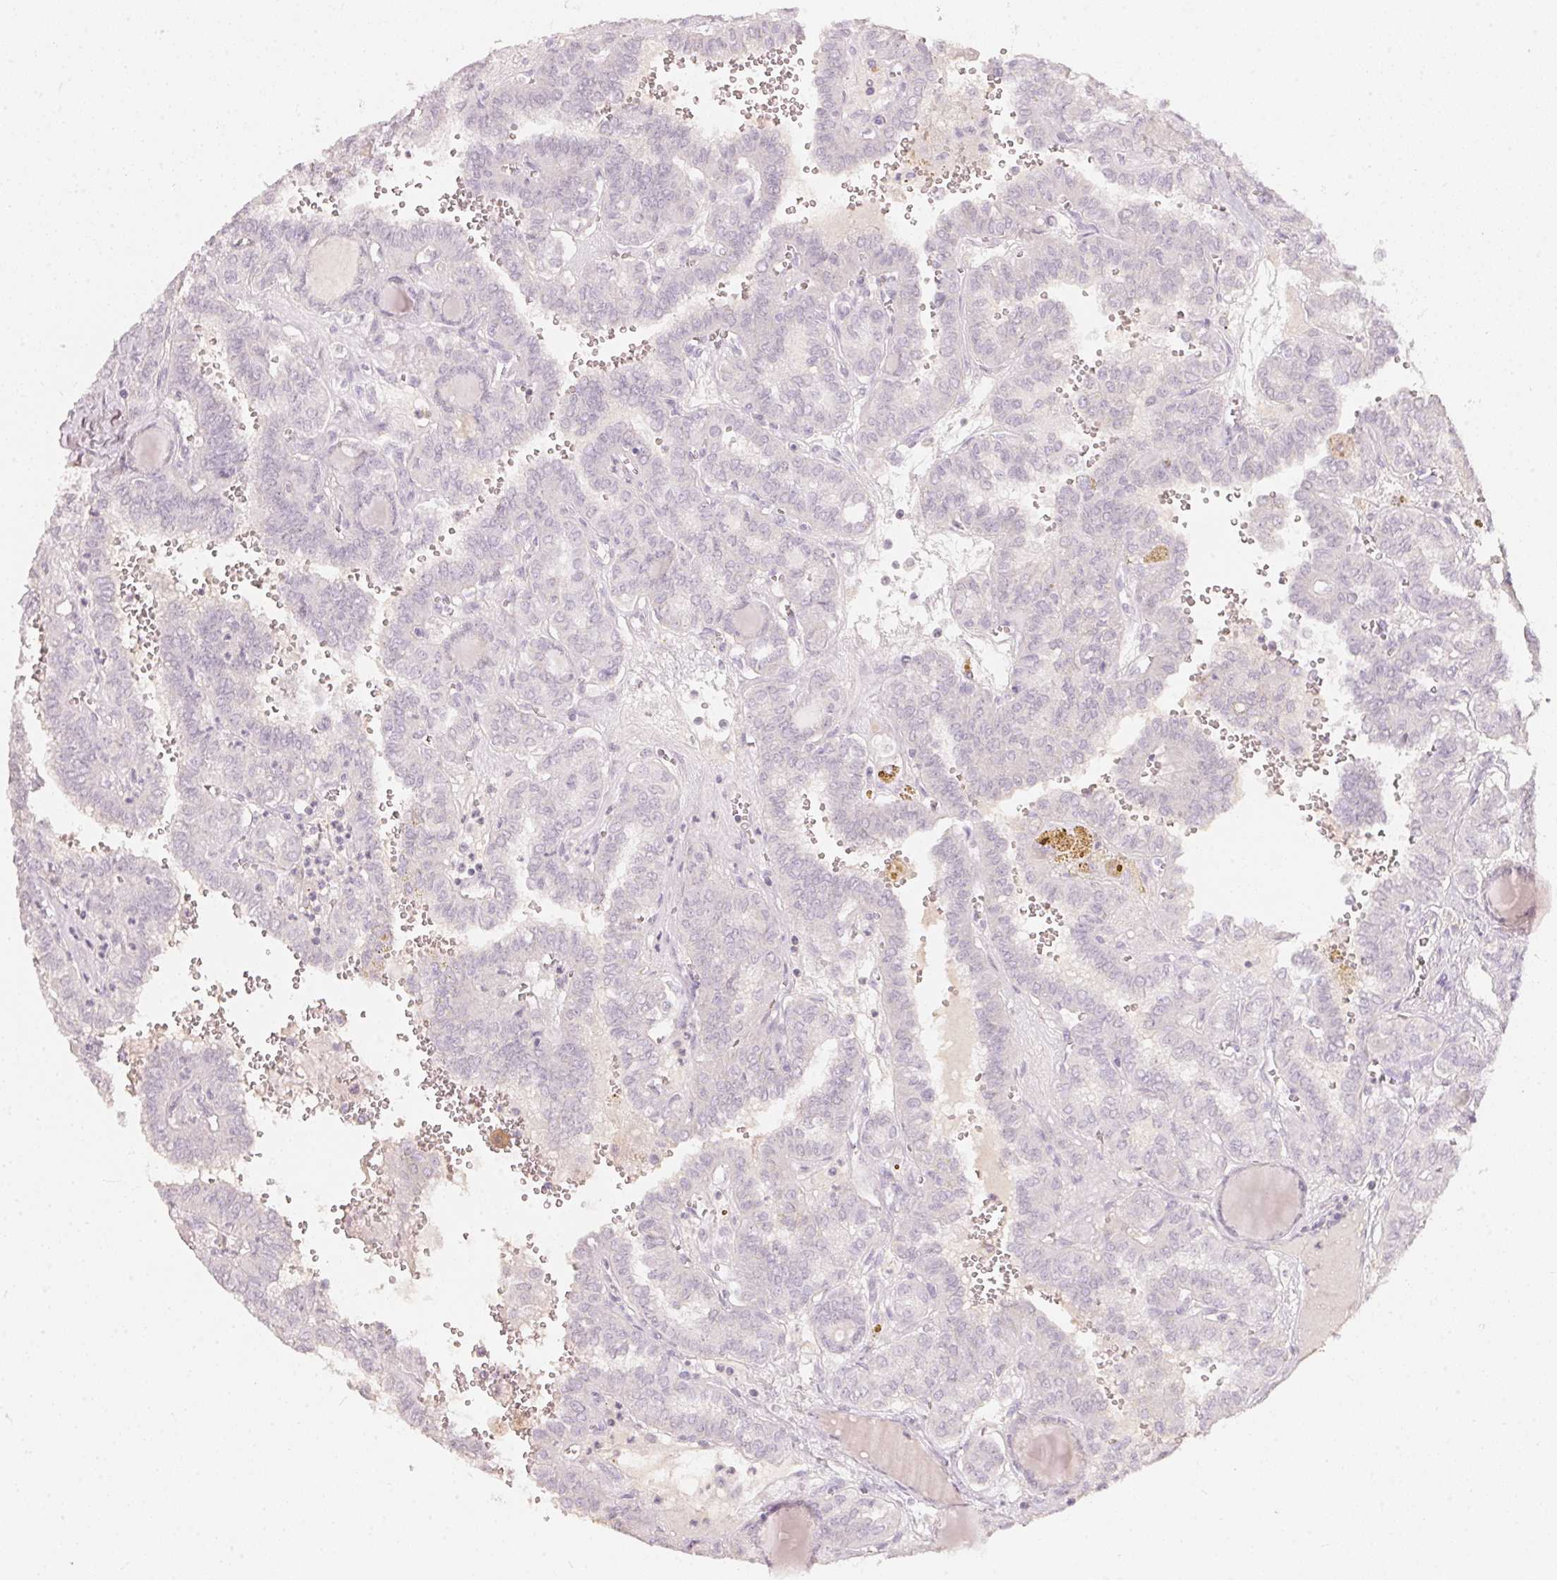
{"staining": {"intensity": "negative", "quantity": "none", "location": "none"}, "tissue": "thyroid cancer", "cell_type": "Tumor cells", "image_type": "cancer", "snomed": [{"axis": "morphology", "description": "Papillary adenocarcinoma, NOS"}, {"axis": "topography", "description": "Thyroid gland"}], "caption": "Immunohistochemical staining of human papillary adenocarcinoma (thyroid) shows no significant expression in tumor cells.", "gene": "TP53AIP1", "patient": {"sex": "female", "age": 41}}